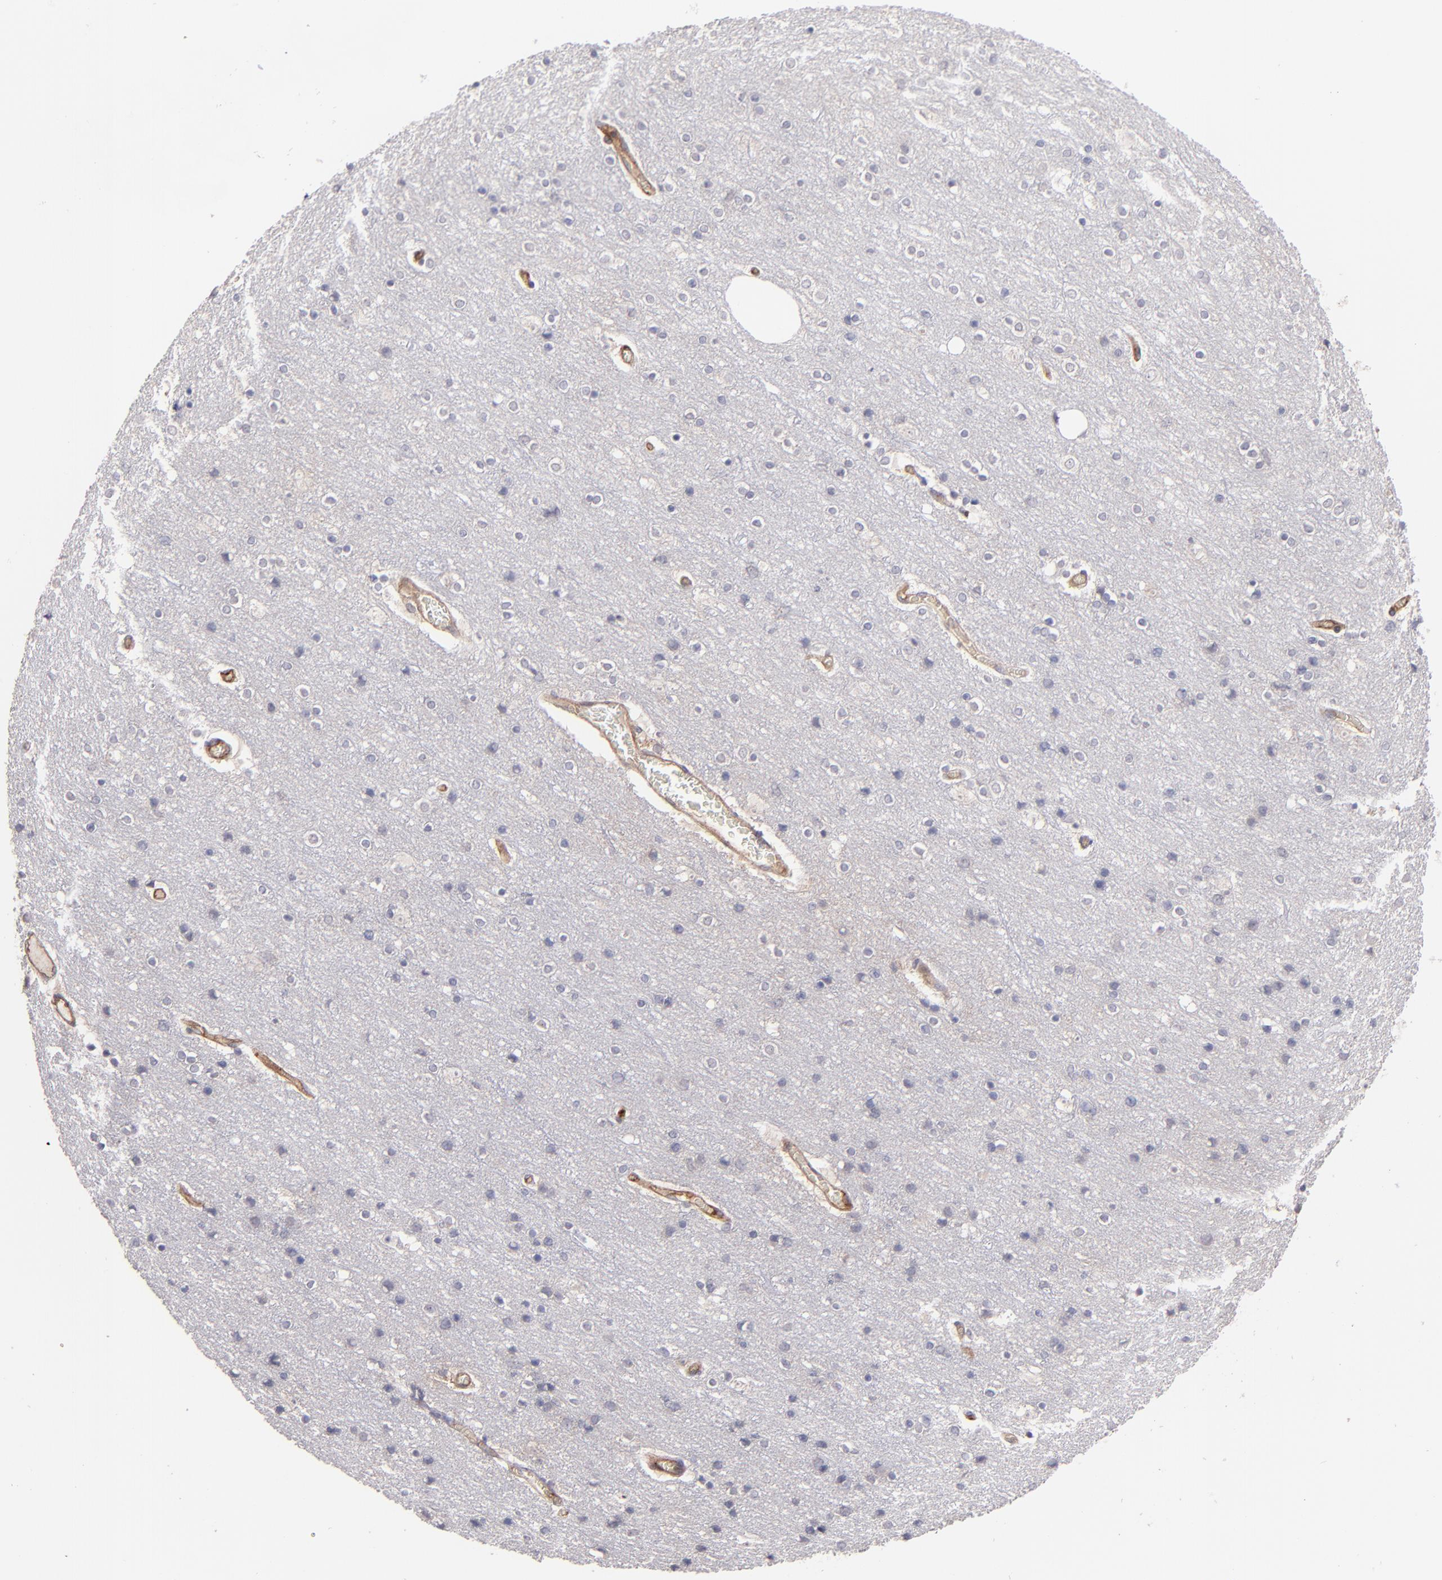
{"staining": {"intensity": "moderate", "quantity": ">75%", "location": "cytoplasmic/membranous"}, "tissue": "cerebral cortex", "cell_type": "Endothelial cells", "image_type": "normal", "snomed": [{"axis": "morphology", "description": "Normal tissue, NOS"}, {"axis": "topography", "description": "Cerebral cortex"}], "caption": "Immunohistochemical staining of unremarkable cerebral cortex demonstrates moderate cytoplasmic/membranous protein staining in approximately >75% of endothelial cells.", "gene": "ICAM1", "patient": {"sex": "female", "age": 54}}